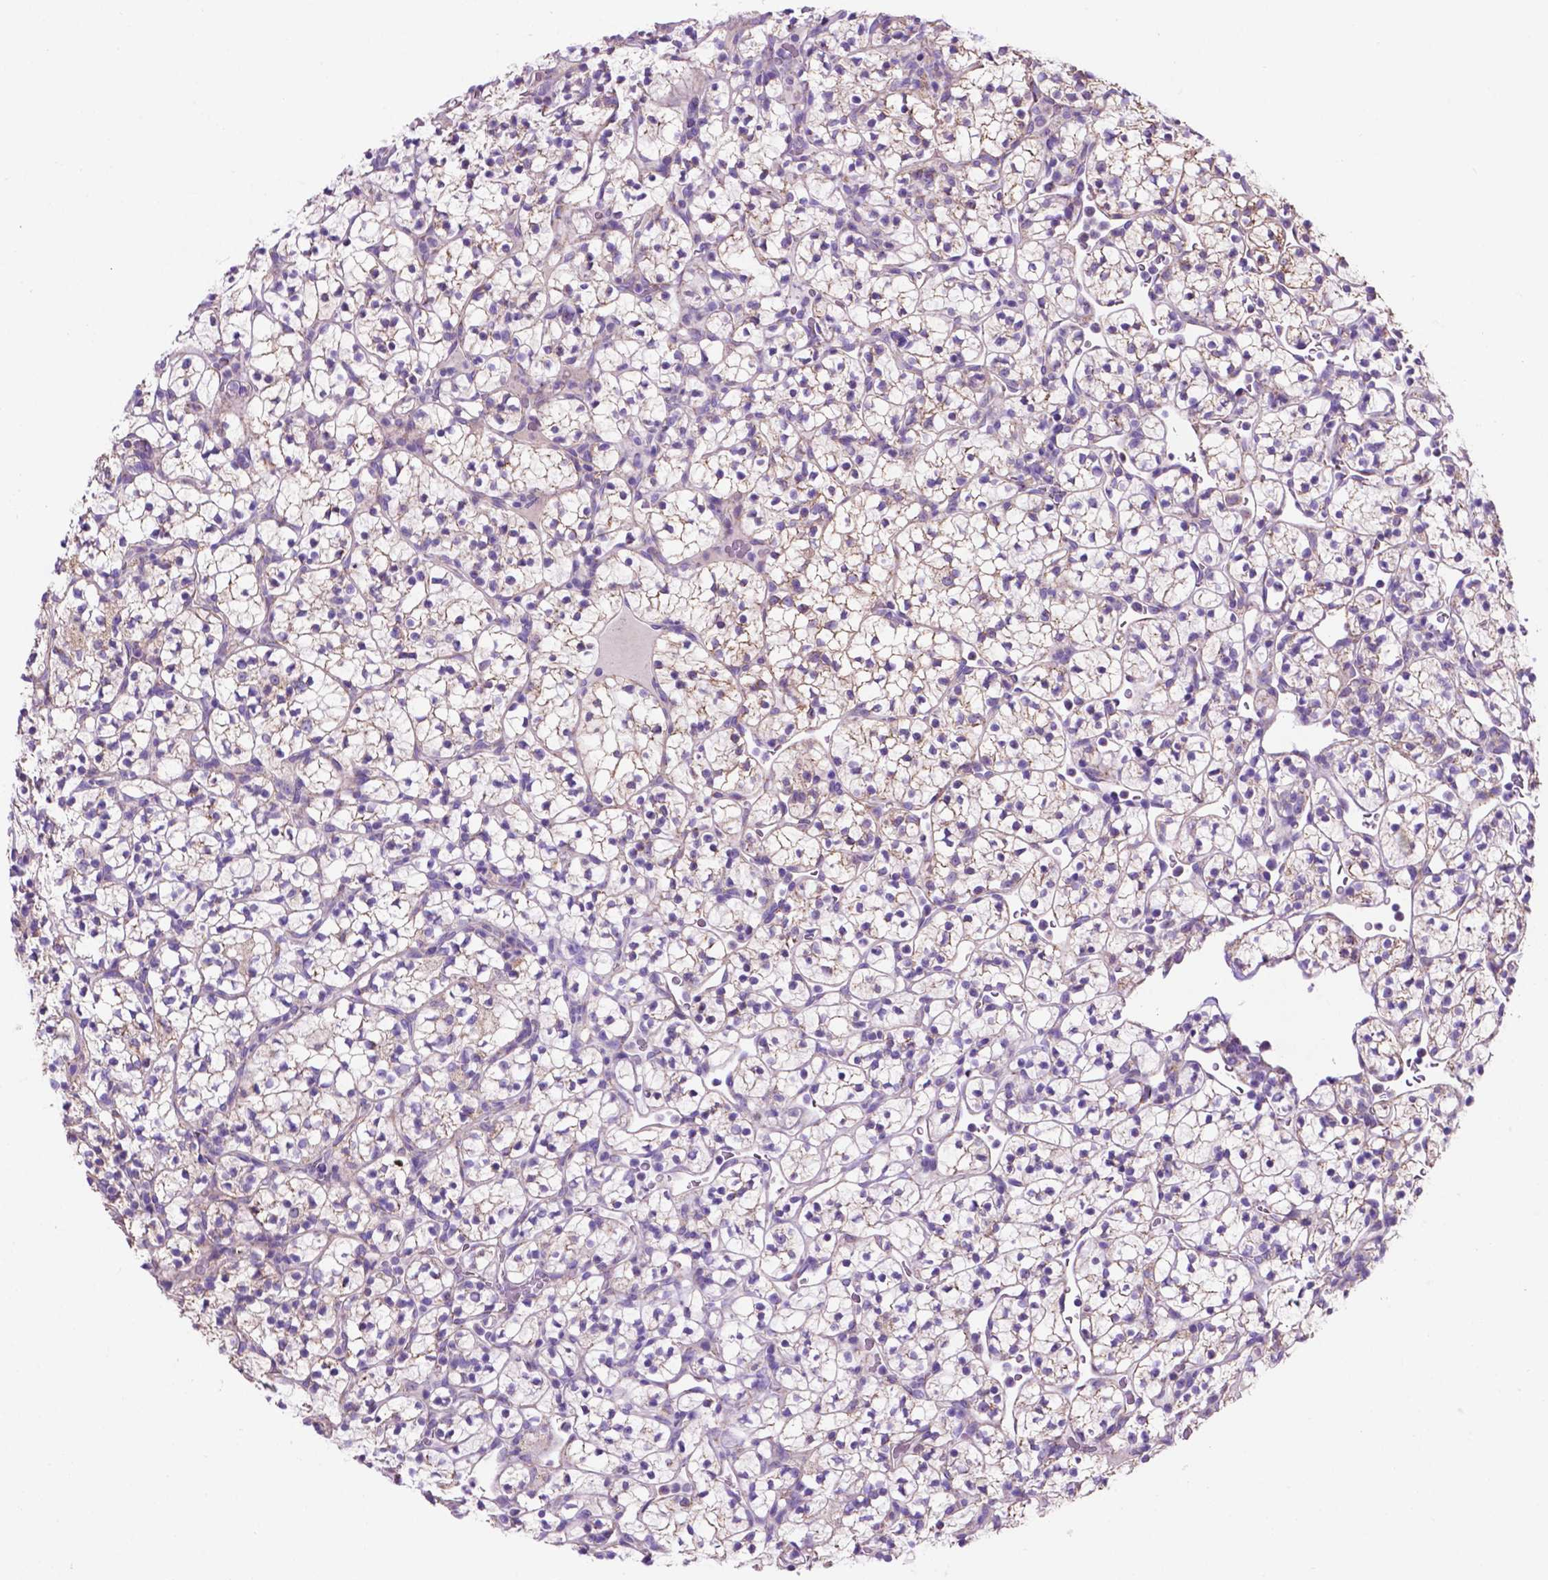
{"staining": {"intensity": "weak", "quantity": "<25%", "location": "cytoplasmic/membranous"}, "tissue": "renal cancer", "cell_type": "Tumor cells", "image_type": "cancer", "snomed": [{"axis": "morphology", "description": "Adenocarcinoma, NOS"}, {"axis": "topography", "description": "Kidney"}], "caption": "The micrograph exhibits no significant staining in tumor cells of adenocarcinoma (renal).", "gene": "TMEM121B", "patient": {"sex": "female", "age": 89}}